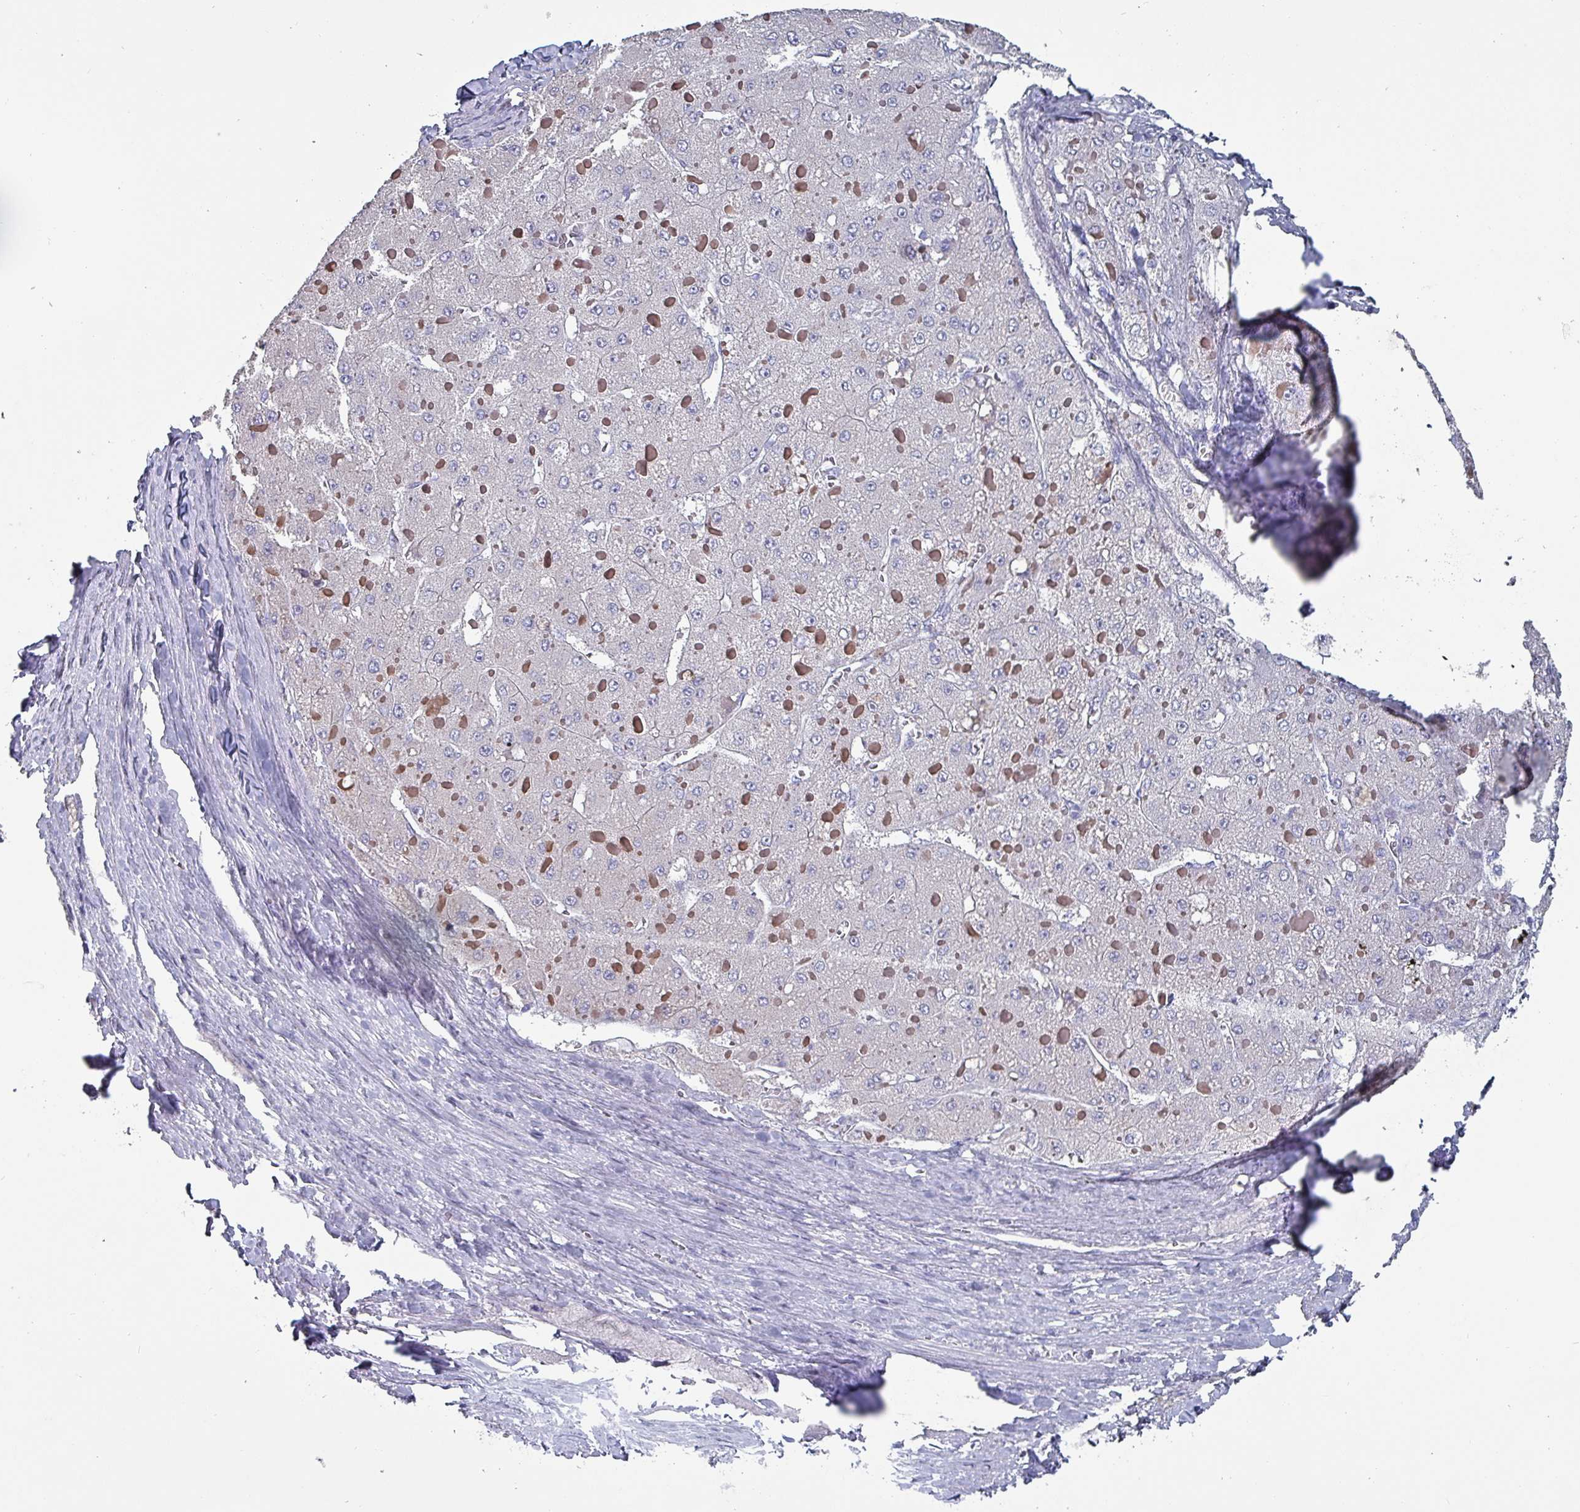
{"staining": {"intensity": "negative", "quantity": "none", "location": "none"}, "tissue": "liver cancer", "cell_type": "Tumor cells", "image_type": "cancer", "snomed": [{"axis": "morphology", "description": "Carcinoma, Hepatocellular, NOS"}, {"axis": "topography", "description": "Liver"}], "caption": "This is a photomicrograph of IHC staining of liver cancer (hepatocellular carcinoma), which shows no staining in tumor cells.", "gene": "INS-IGF2", "patient": {"sex": "female", "age": 73}}